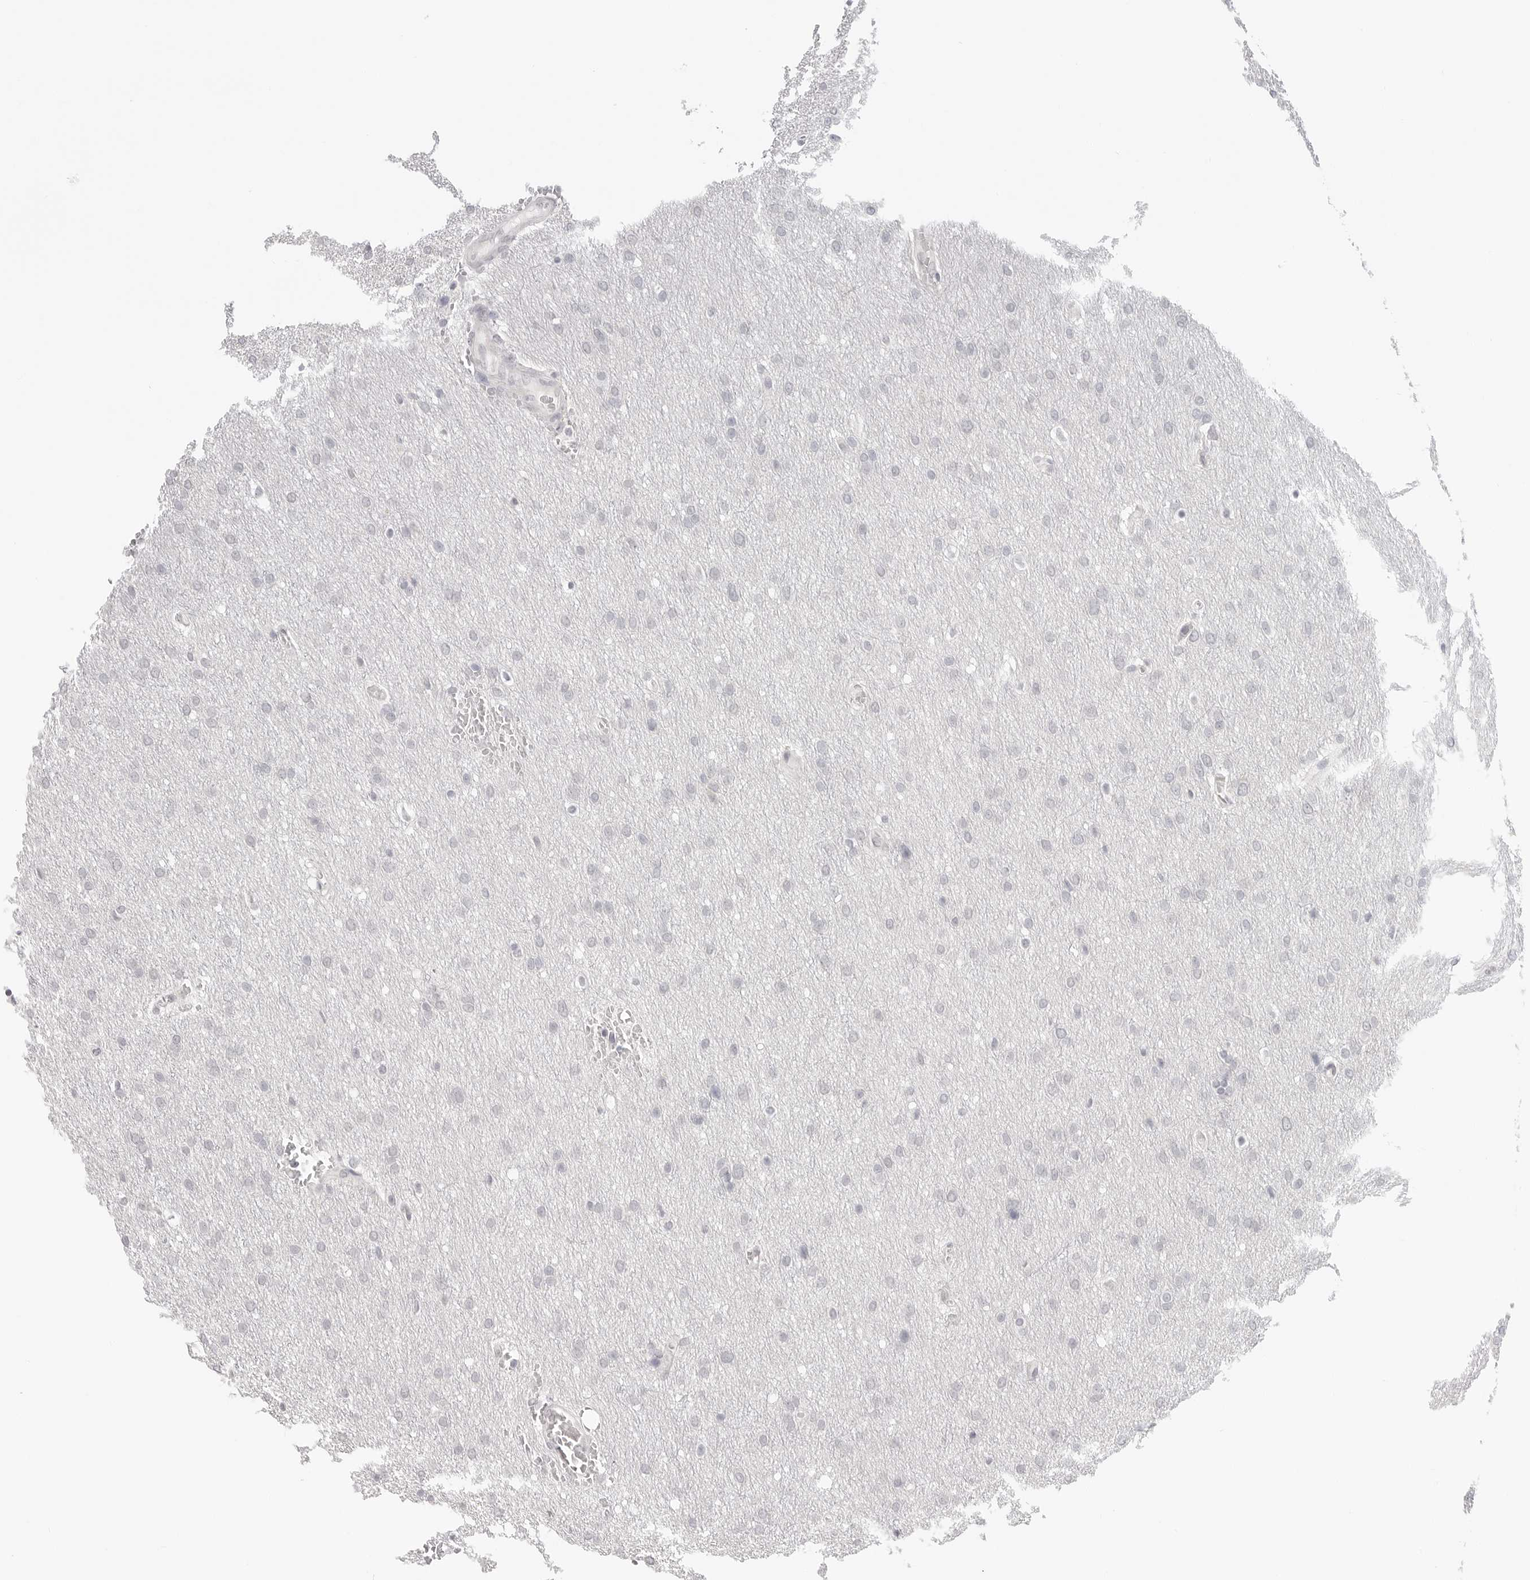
{"staining": {"intensity": "negative", "quantity": "none", "location": "none"}, "tissue": "glioma", "cell_type": "Tumor cells", "image_type": "cancer", "snomed": [{"axis": "morphology", "description": "Glioma, malignant, Low grade"}, {"axis": "topography", "description": "Brain"}], "caption": "This is an immunohistochemistry (IHC) photomicrograph of glioma. There is no positivity in tumor cells.", "gene": "KLK11", "patient": {"sex": "female", "age": 37}}